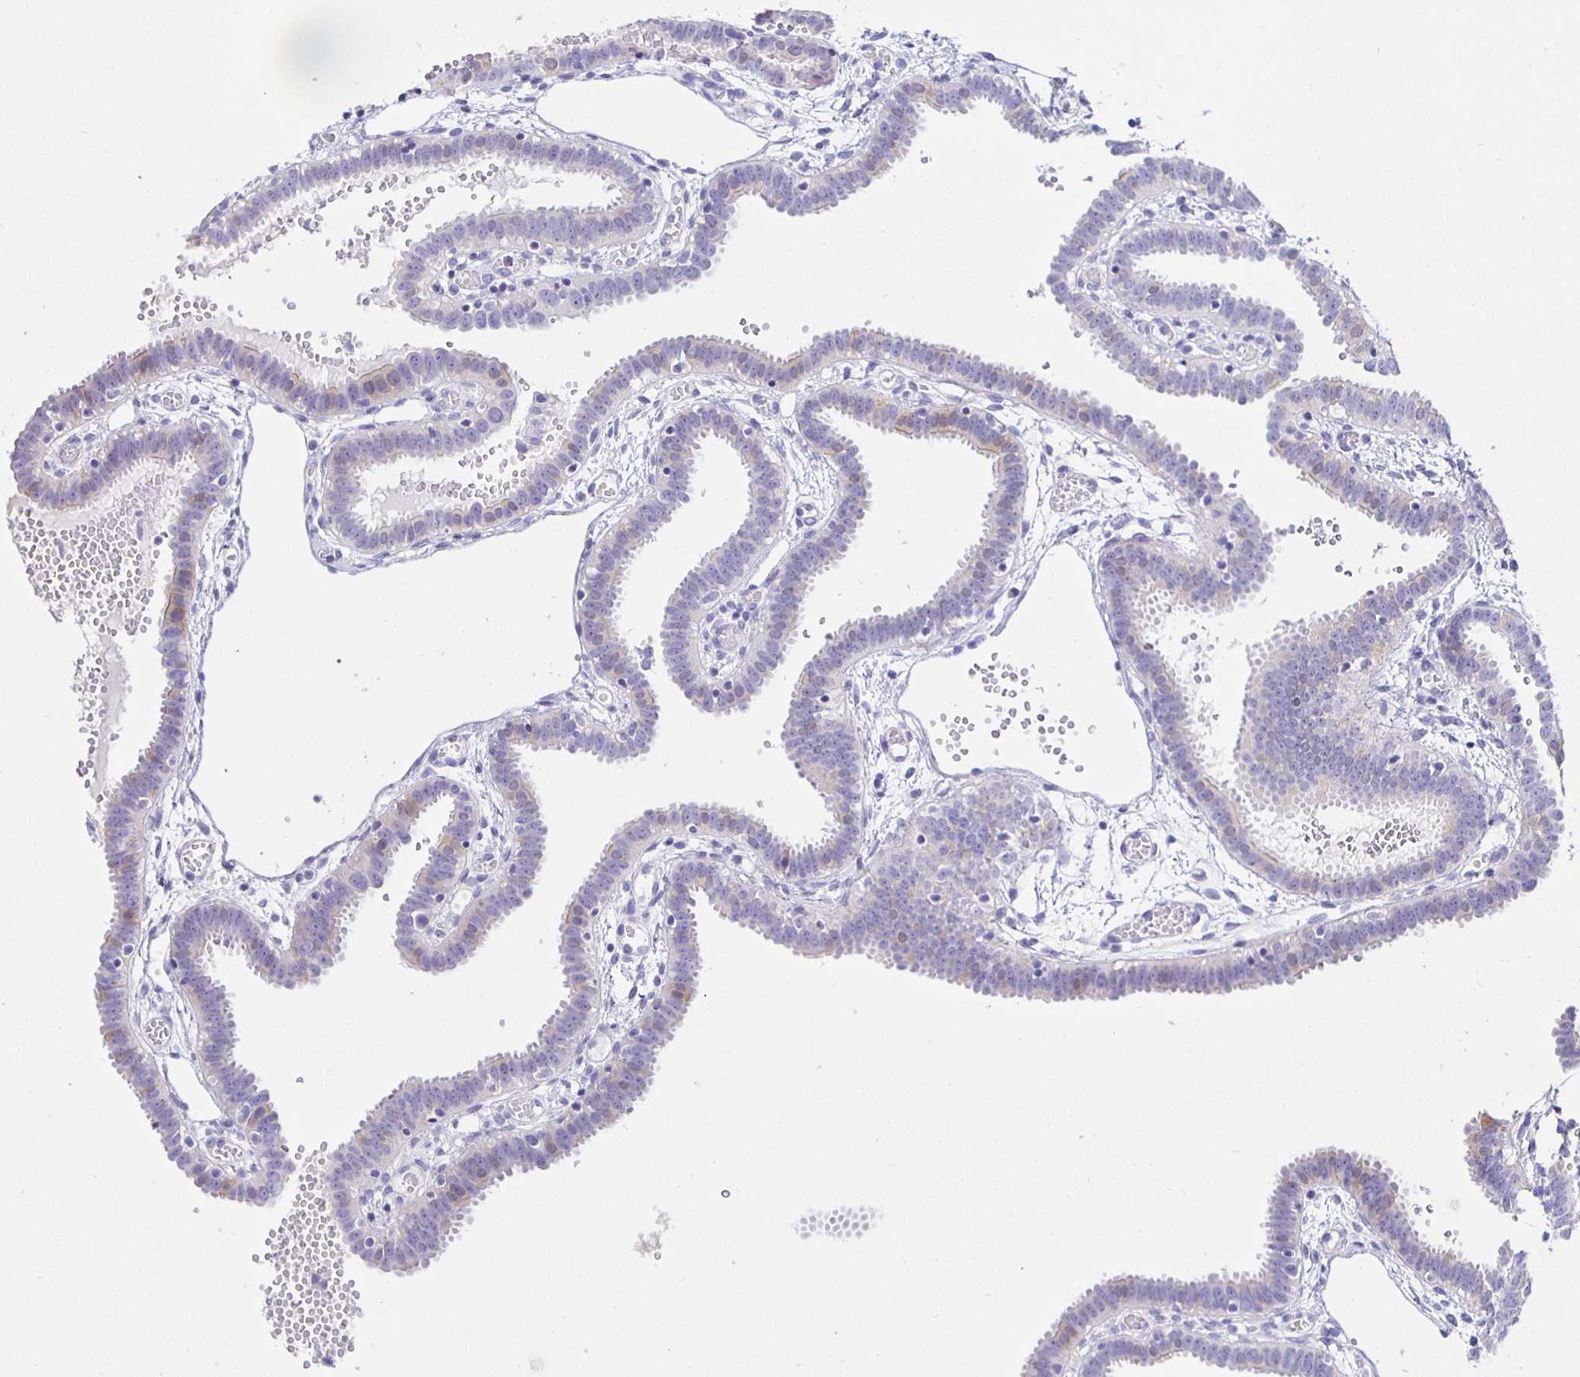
{"staining": {"intensity": "weak", "quantity": "25%-75%", "location": "cytoplasmic/membranous"}, "tissue": "fallopian tube", "cell_type": "Glandular cells", "image_type": "normal", "snomed": [{"axis": "morphology", "description": "Normal tissue, NOS"}, {"axis": "topography", "description": "Fallopian tube"}], "caption": "DAB immunohistochemical staining of normal fallopian tube exhibits weak cytoplasmic/membranous protein positivity in approximately 25%-75% of glandular cells.", "gene": "HSPA4L", "patient": {"sex": "female", "age": 37}}